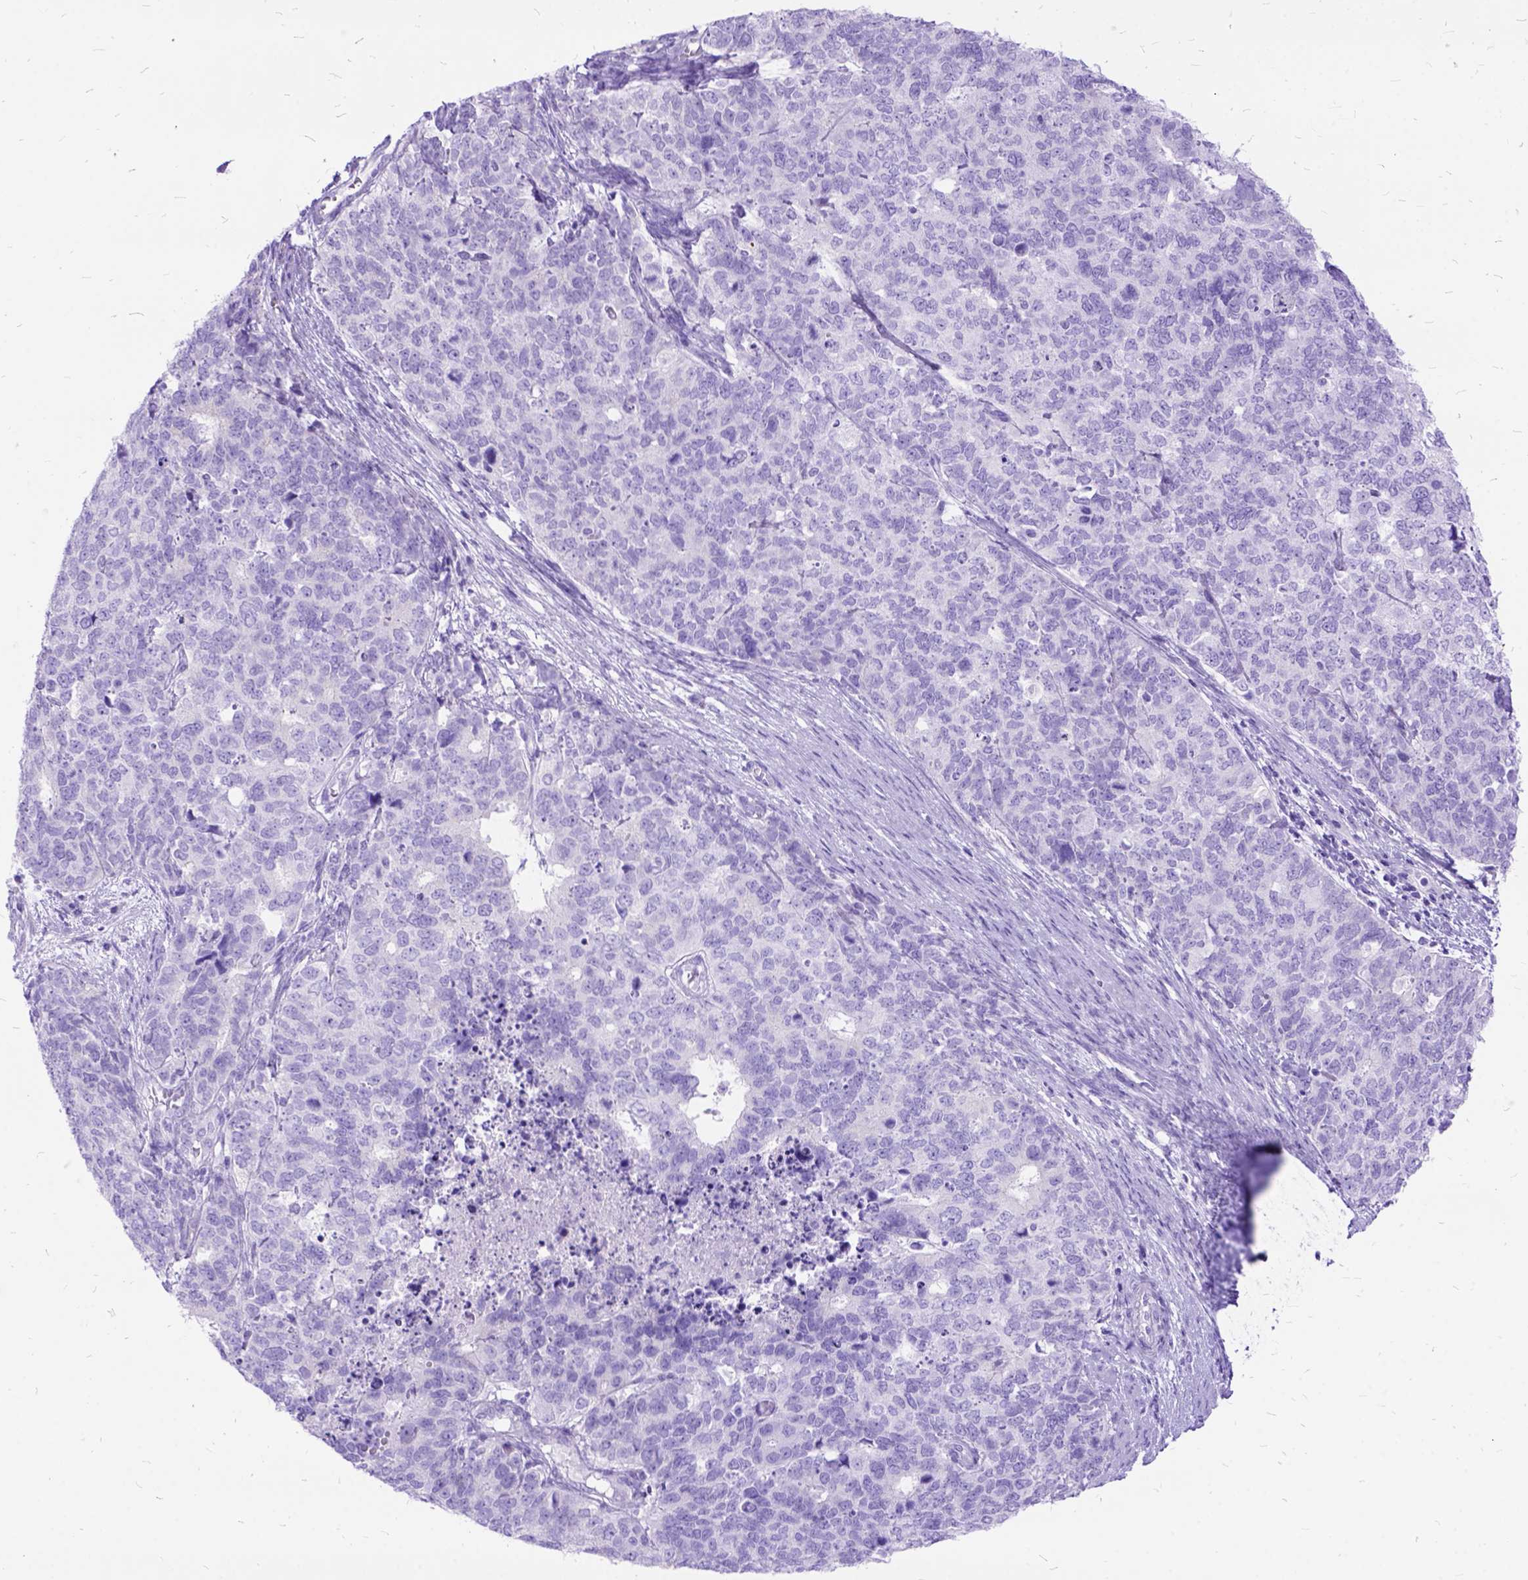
{"staining": {"intensity": "negative", "quantity": "none", "location": "none"}, "tissue": "cervical cancer", "cell_type": "Tumor cells", "image_type": "cancer", "snomed": [{"axis": "morphology", "description": "Squamous cell carcinoma, NOS"}, {"axis": "topography", "description": "Cervix"}], "caption": "This is a micrograph of immunohistochemistry (IHC) staining of squamous cell carcinoma (cervical), which shows no expression in tumor cells.", "gene": "DNAH2", "patient": {"sex": "female", "age": 63}}